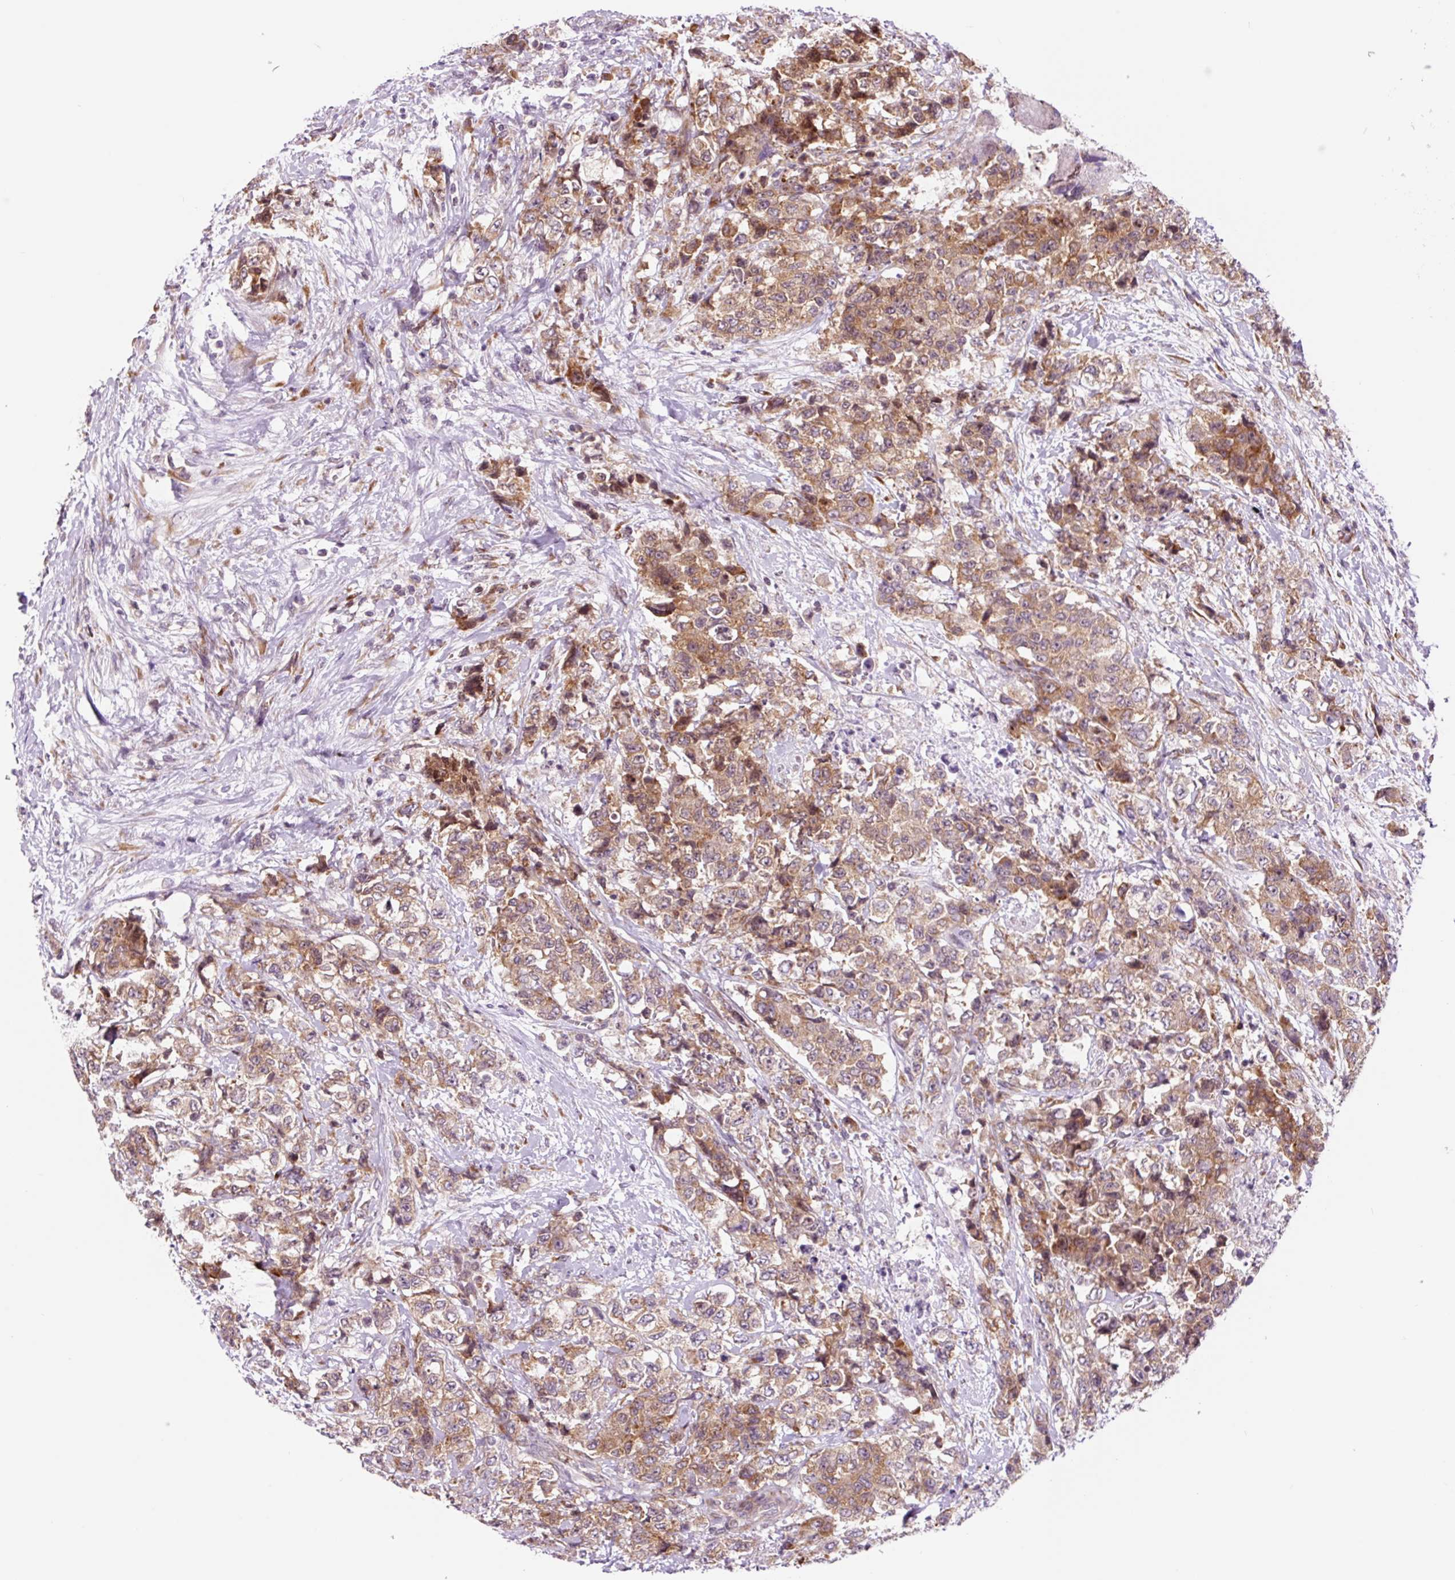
{"staining": {"intensity": "moderate", "quantity": ">75%", "location": "cytoplasmic/membranous"}, "tissue": "urothelial cancer", "cell_type": "Tumor cells", "image_type": "cancer", "snomed": [{"axis": "morphology", "description": "Urothelial carcinoma, High grade"}, {"axis": "topography", "description": "Urinary bladder"}], "caption": "This photomicrograph exhibits urothelial cancer stained with immunohistochemistry to label a protein in brown. The cytoplasmic/membranous of tumor cells show moderate positivity for the protein. Nuclei are counter-stained blue.", "gene": "RPL41", "patient": {"sex": "female", "age": 78}}